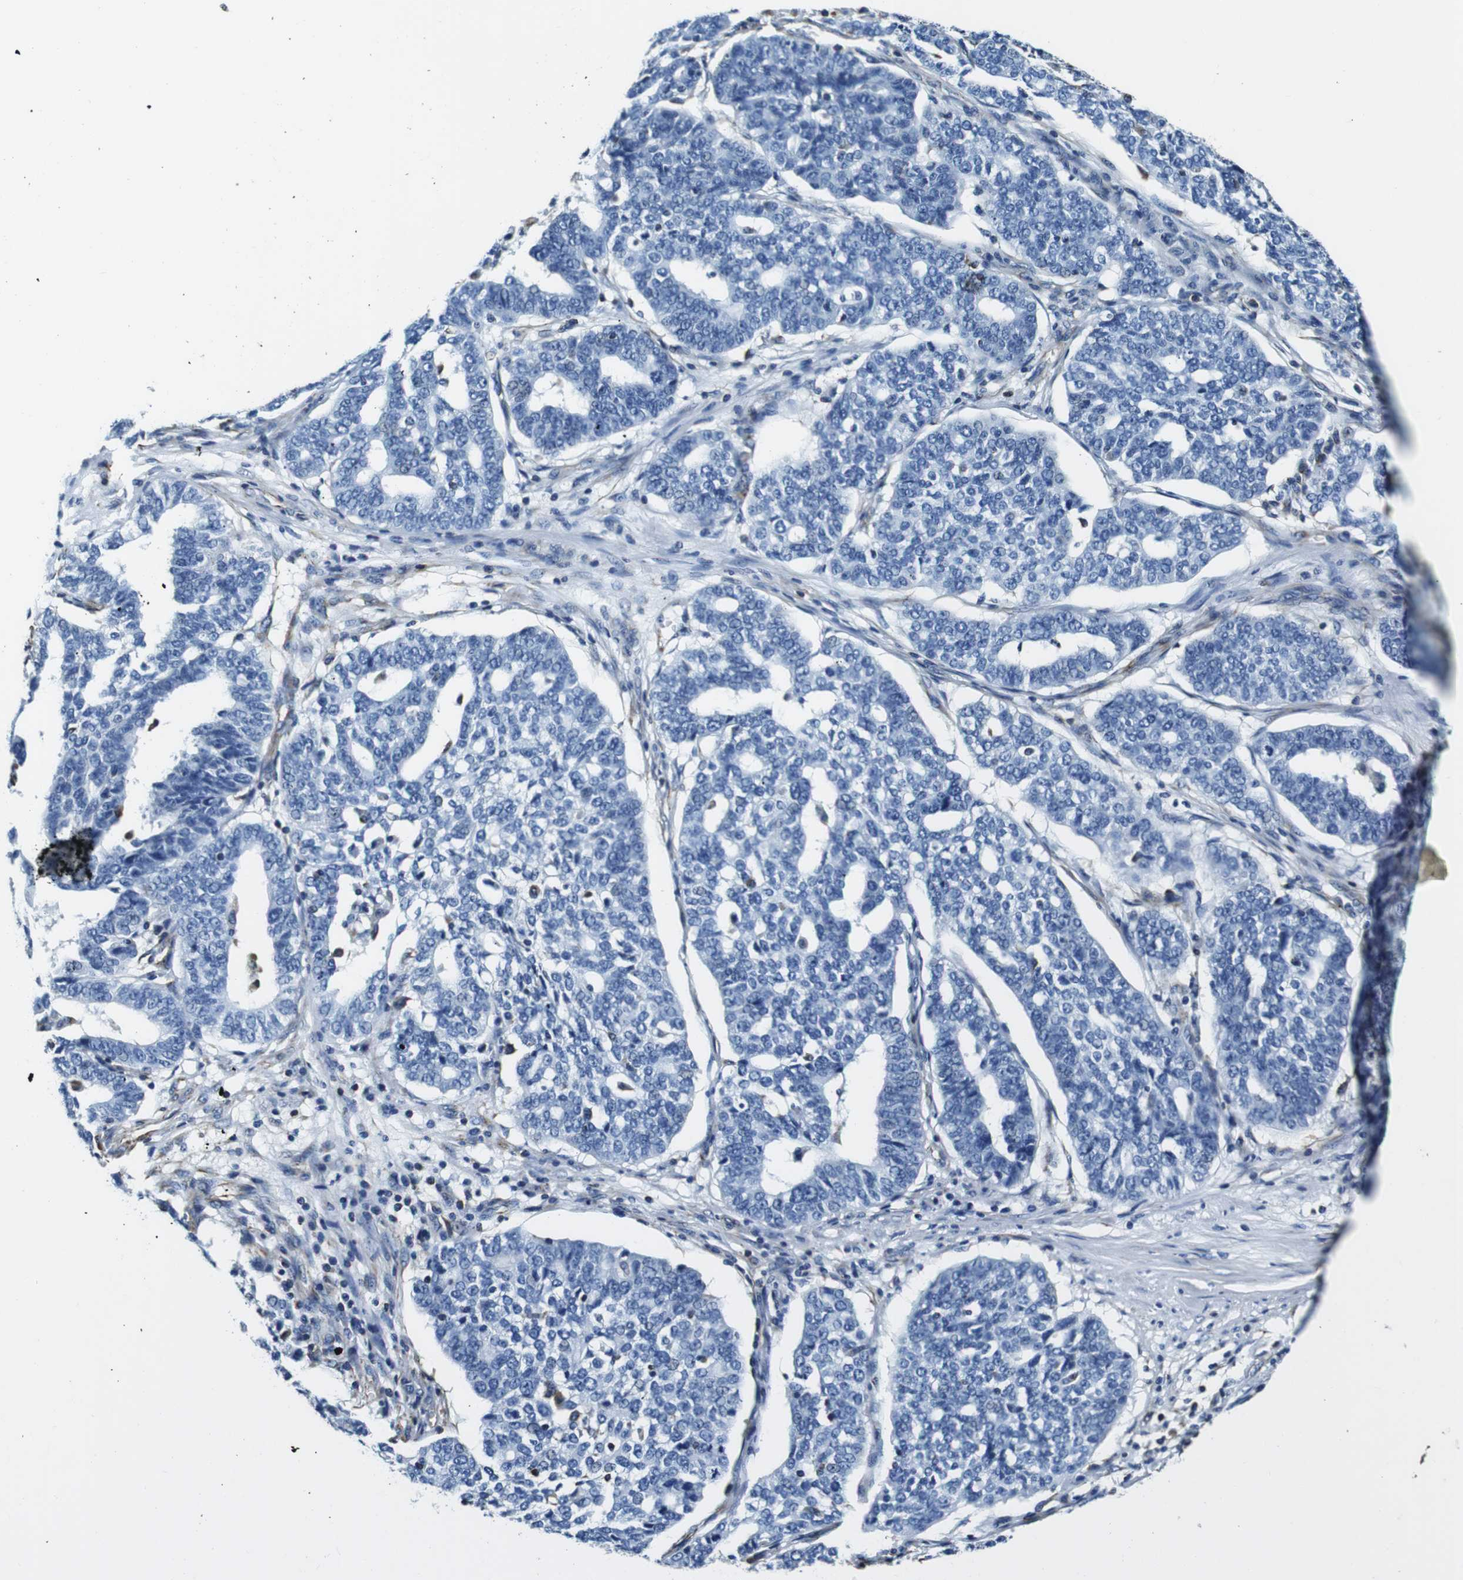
{"staining": {"intensity": "negative", "quantity": "none", "location": "none"}, "tissue": "ovarian cancer", "cell_type": "Tumor cells", "image_type": "cancer", "snomed": [{"axis": "morphology", "description": "Cystadenocarcinoma, serous, NOS"}, {"axis": "topography", "description": "Ovary"}], "caption": "The photomicrograph shows no significant staining in tumor cells of ovarian serous cystadenocarcinoma.", "gene": "GJE1", "patient": {"sex": "female", "age": 59}}